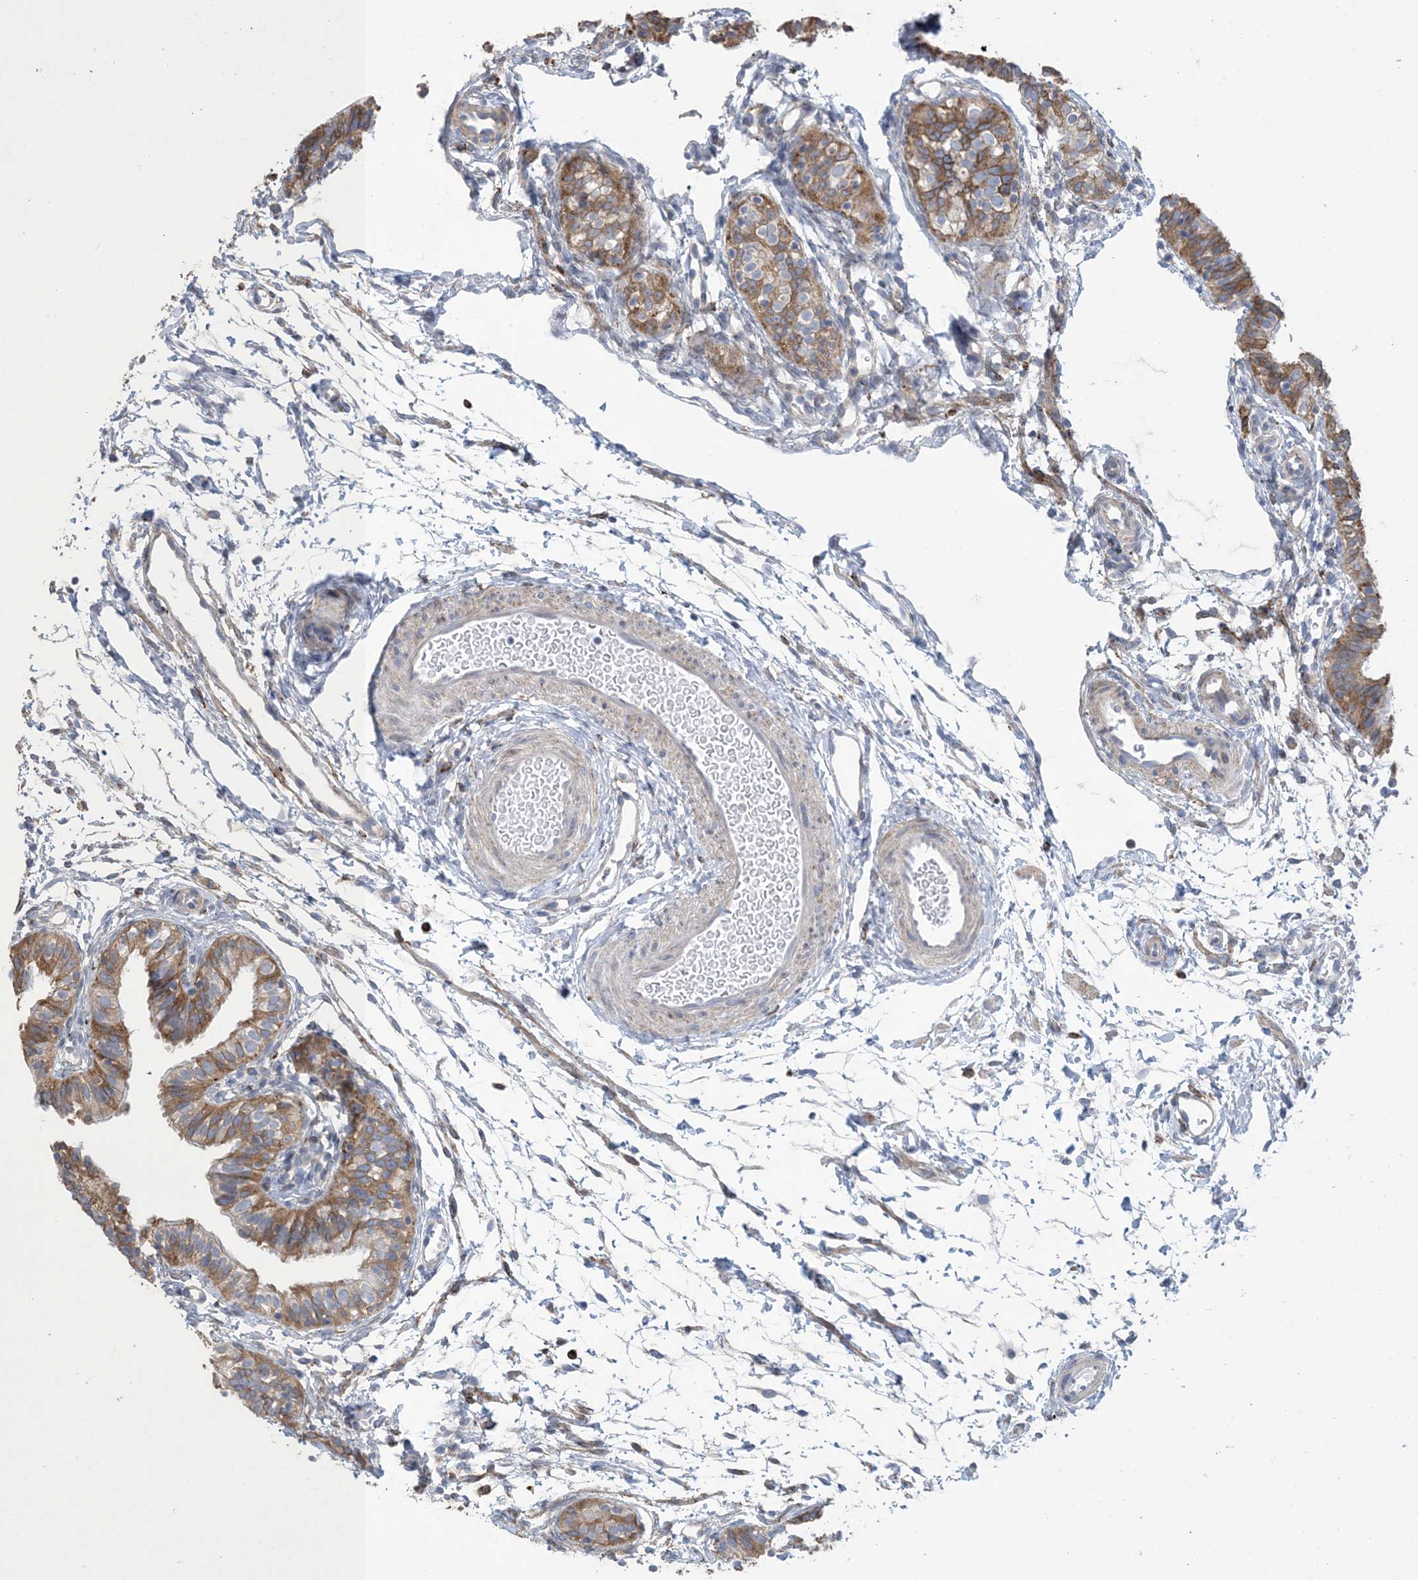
{"staining": {"intensity": "moderate", "quantity": ">75%", "location": "cytoplasmic/membranous"}, "tissue": "fallopian tube", "cell_type": "Glandular cells", "image_type": "normal", "snomed": [{"axis": "morphology", "description": "Normal tissue, NOS"}, {"axis": "topography", "description": "Fallopian tube"}], "caption": "The photomicrograph reveals immunohistochemical staining of unremarkable fallopian tube. There is moderate cytoplasmic/membranous positivity is identified in approximately >75% of glandular cells. (brown staining indicates protein expression, while blue staining denotes nuclei).", "gene": "SHANK1", "patient": {"sex": "female", "age": 35}}